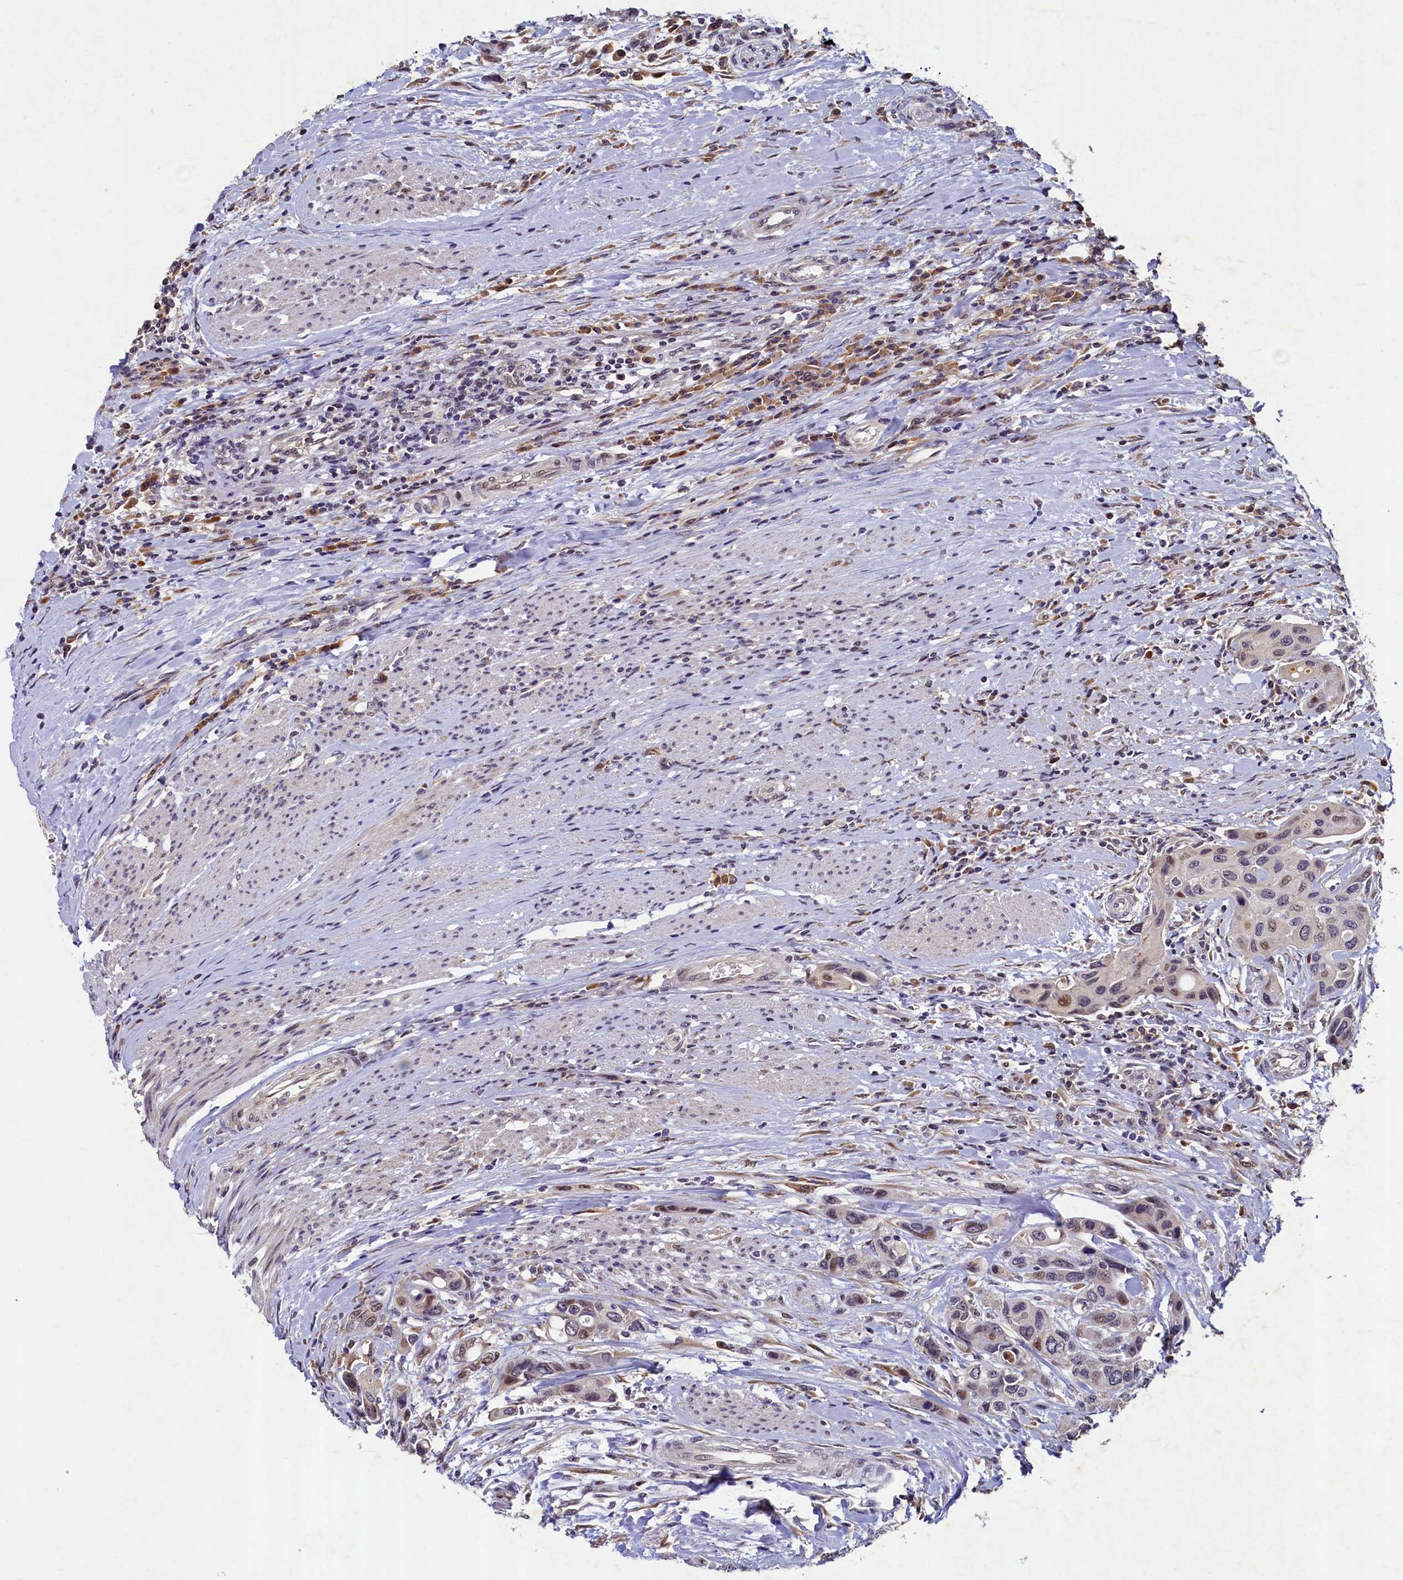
{"staining": {"intensity": "moderate", "quantity": "<25%", "location": "nuclear"}, "tissue": "urothelial cancer", "cell_type": "Tumor cells", "image_type": "cancer", "snomed": [{"axis": "morphology", "description": "Normal tissue, NOS"}, {"axis": "morphology", "description": "Urothelial carcinoma, High grade"}, {"axis": "topography", "description": "Vascular tissue"}, {"axis": "topography", "description": "Urinary bladder"}], "caption": "This is a photomicrograph of immunohistochemistry (IHC) staining of high-grade urothelial carcinoma, which shows moderate expression in the nuclear of tumor cells.", "gene": "LATS2", "patient": {"sex": "female", "age": 56}}